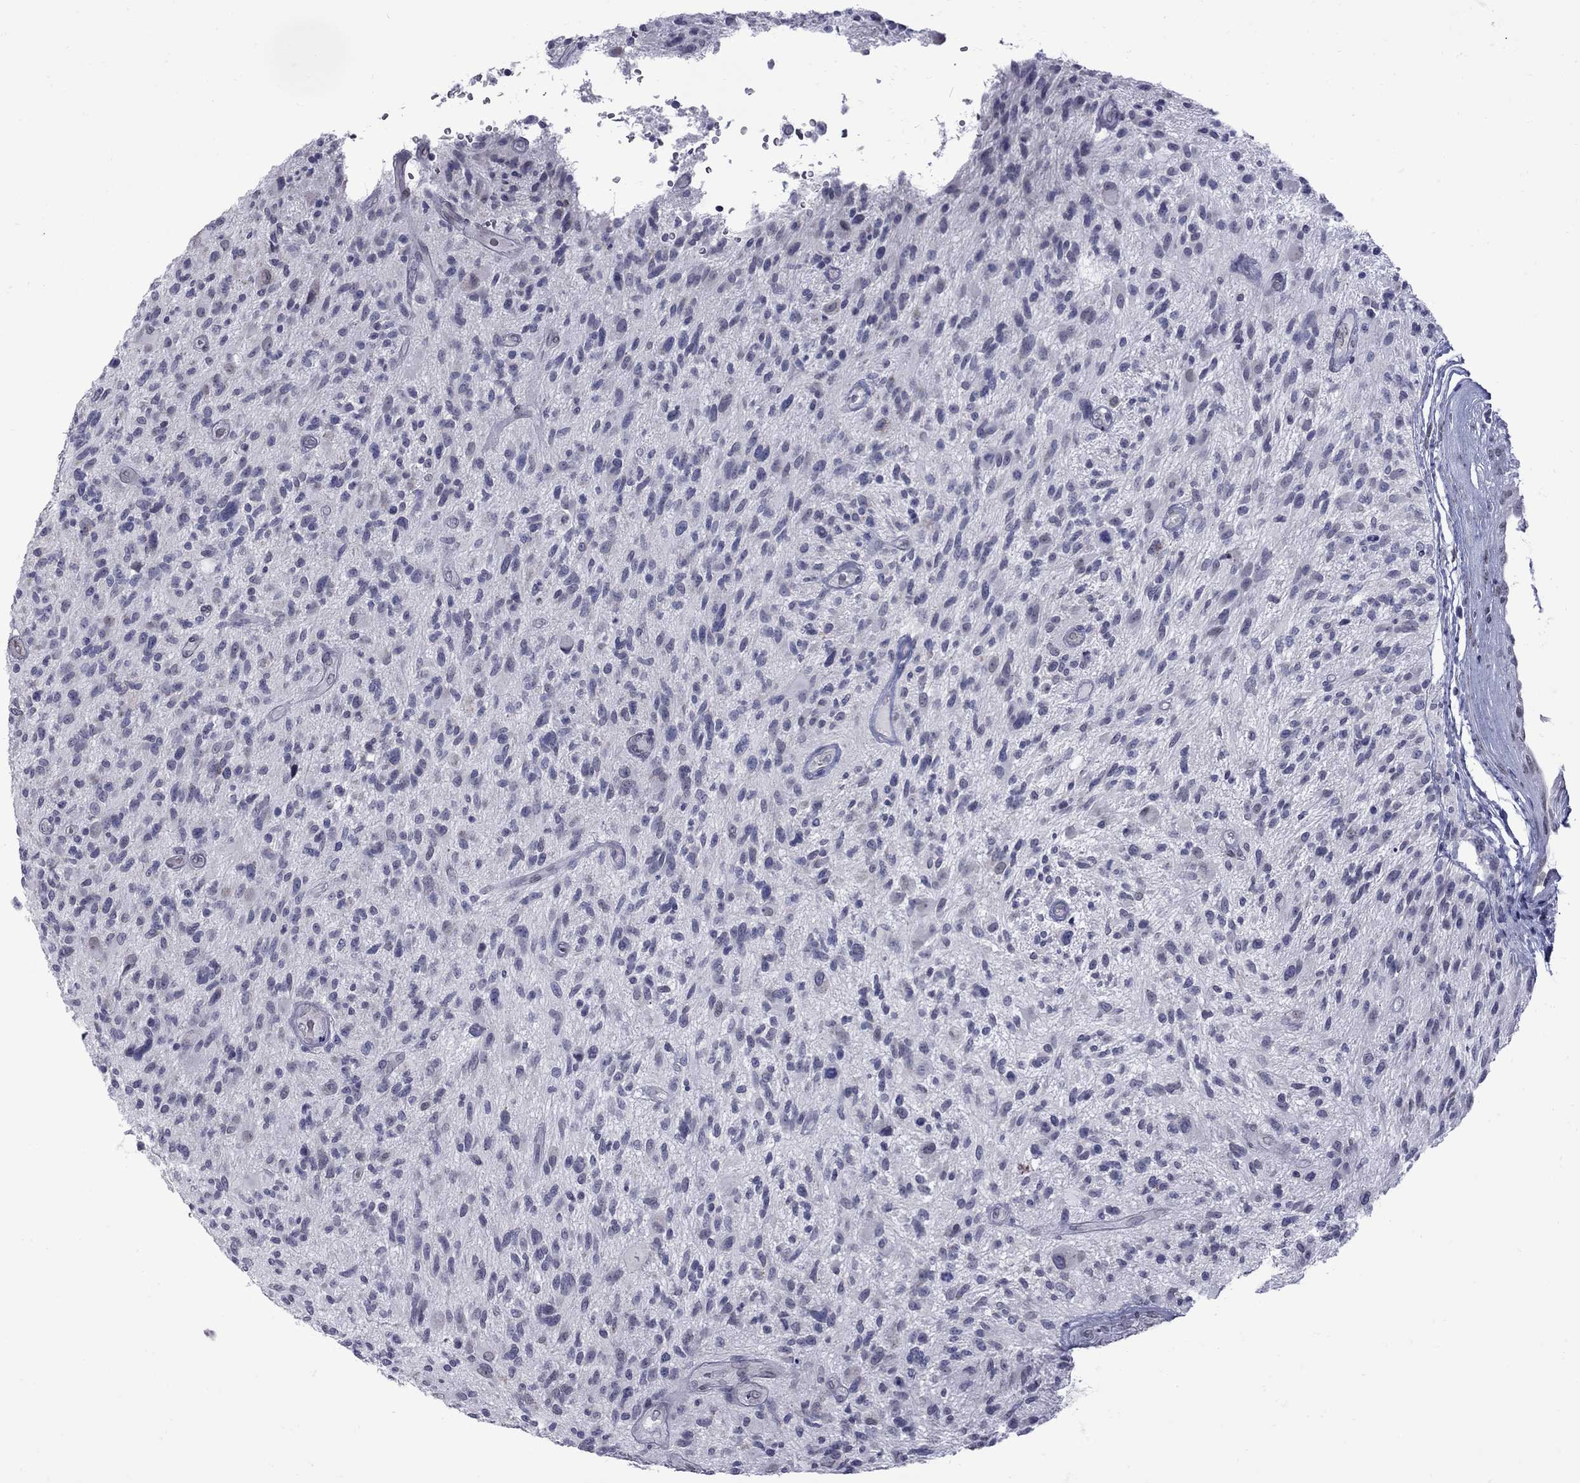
{"staining": {"intensity": "negative", "quantity": "none", "location": "none"}, "tissue": "glioma", "cell_type": "Tumor cells", "image_type": "cancer", "snomed": [{"axis": "morphology", "description": "Glioma, malignant, High grade"}, {"axis": "topography", "description": "Brain"}], "caption": "Malignant glioma (high-grade) stained for a protein using IHC exhibits no expression tumor cells.", "gene": "CLTCL1", "patient": {"sex": "male", "age": 47}}